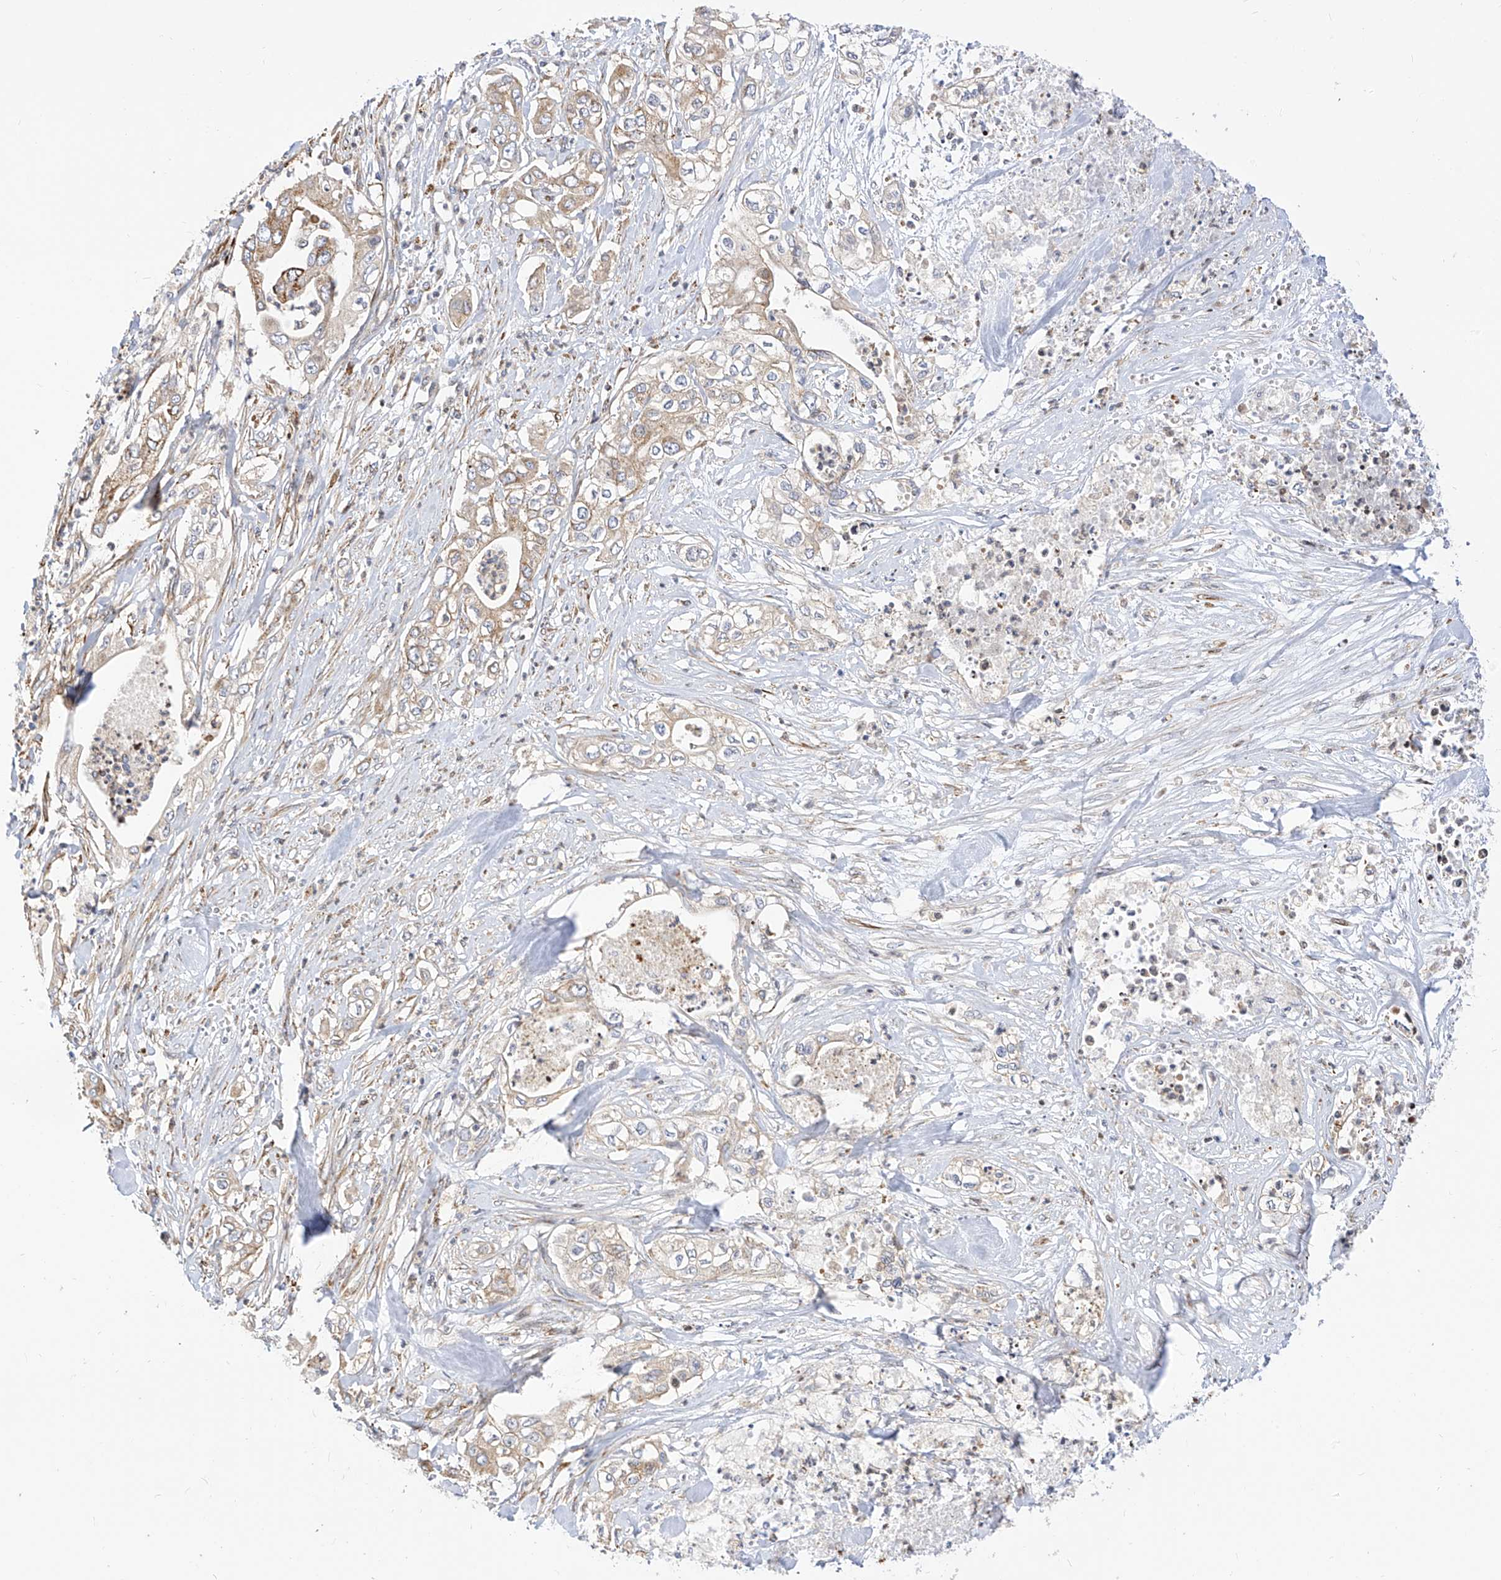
{"staining": {"intensity": "weak", "quantity": ">75%", "location": "cytoplasmic/membranous"}, "tissue": "pancreatic cancer", "cell_type": "Tumor cells", "image_type": "cancer", "snomed": [{"axis": "morphology", "description": "Adenocarcinoma, NOS"}, {"axis": "topography", "description": "Pancreas"}], "caption": "A brown stain shows weak cytoplasmic/membranous staining of a protein in pancreatic adenocarcinoma tumor cells. The protein is stained brown, and the nuclei are stained in blue (DAB IHC with brightfield microscopy, high magnification).", "gene": "TTLL8", "patient": {"sex": "female", "age": 78}}